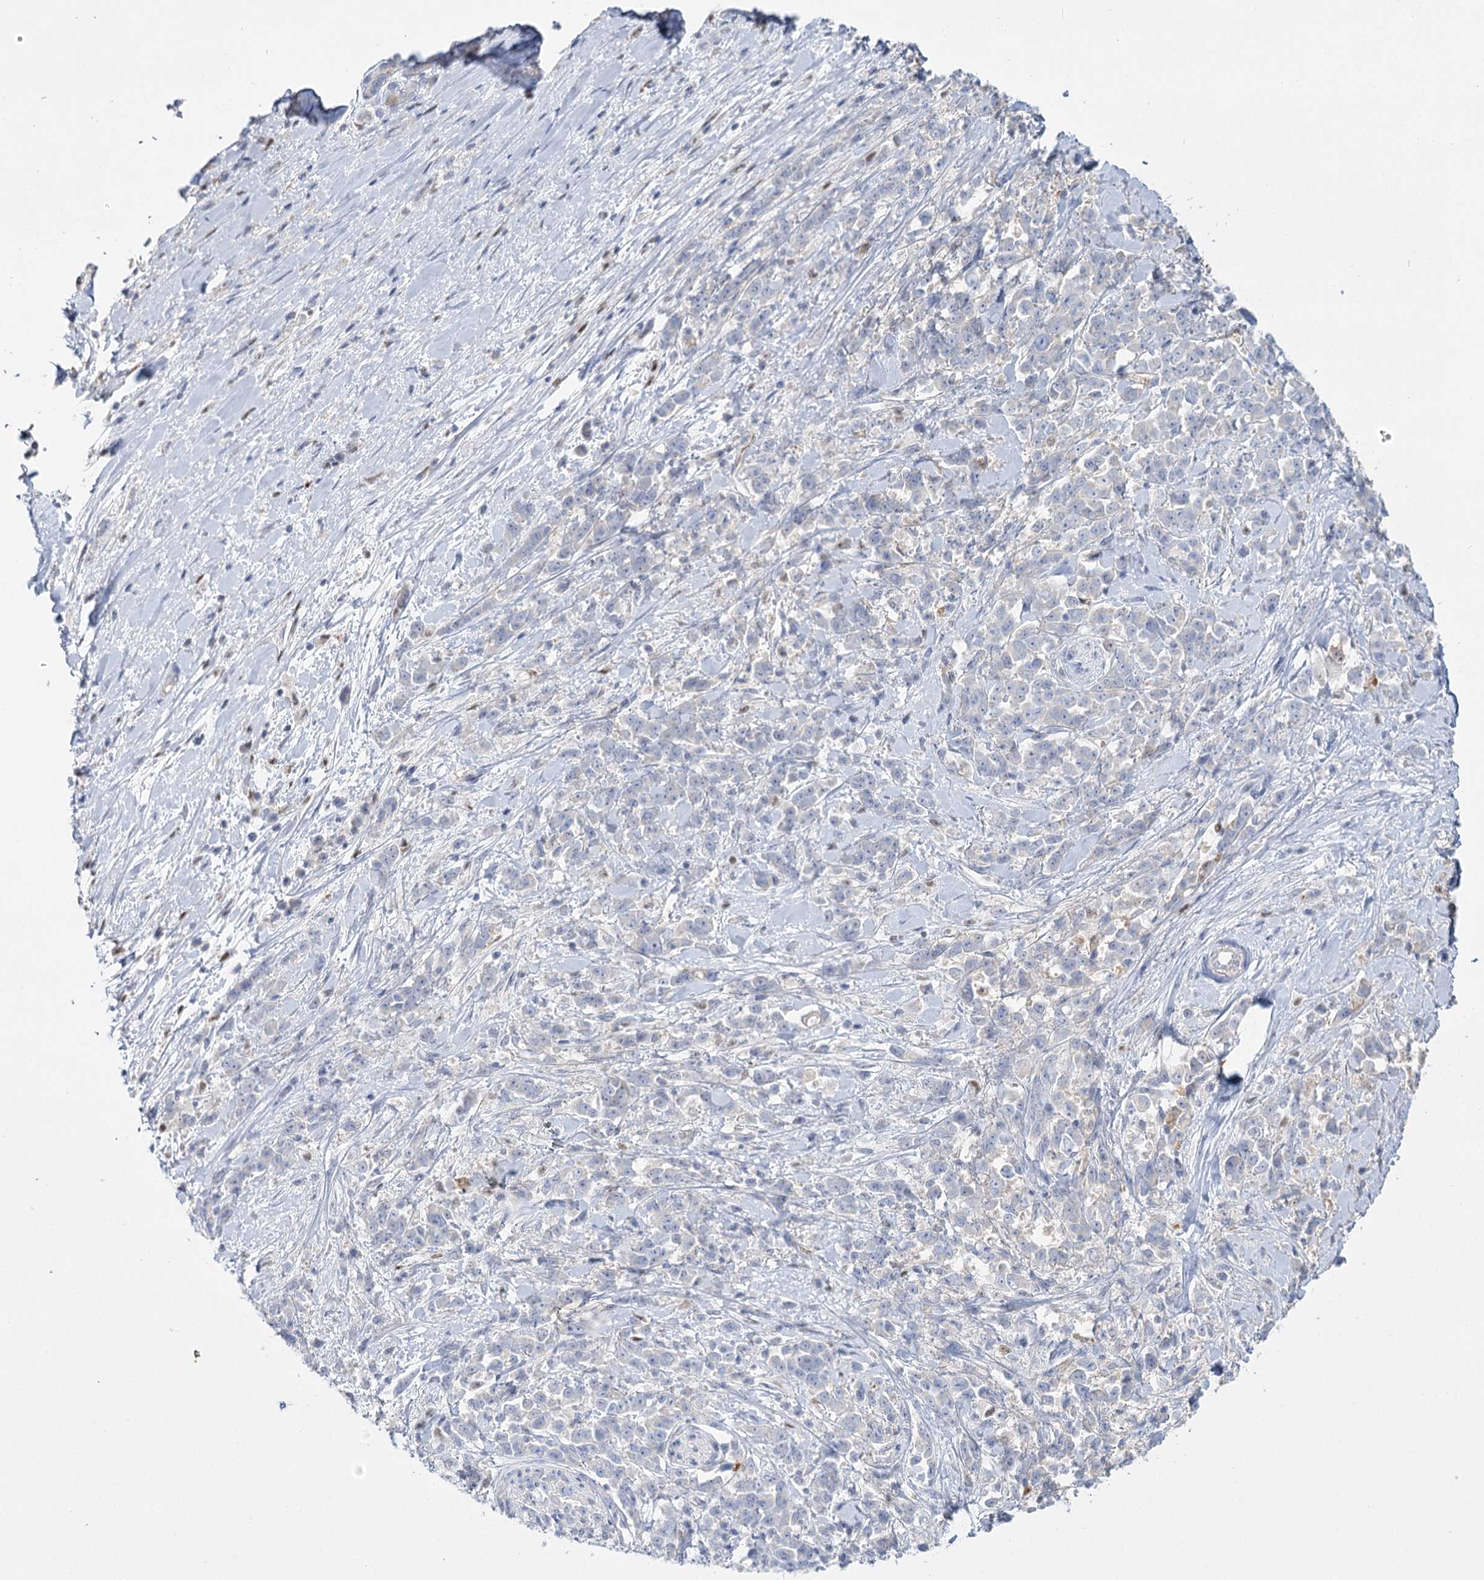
{"staining": {"intensity": "negative", "quantity": "none", "location": "none"}, "tissue": "pancreatic cancer", "cell_type": "Tumor cells", "image_type": "cancer", "snomed": [{"axis": "morphology", "description": "Normal tissue, NOS"}, {"axis": "morphology", "description": "Adenocarcinoma, NOS"}, {"axis": "topography", "description": "Pancreas"}], "caption": "An immunohistochemistry image of pancreatic cancer (adenocarcinoma) is shown. There is no staining in tumor cells of pancreatic cancer (adenocarcinoma).", "gene": "IGSF3", "patient": {"sex": "female", "age": 64}}